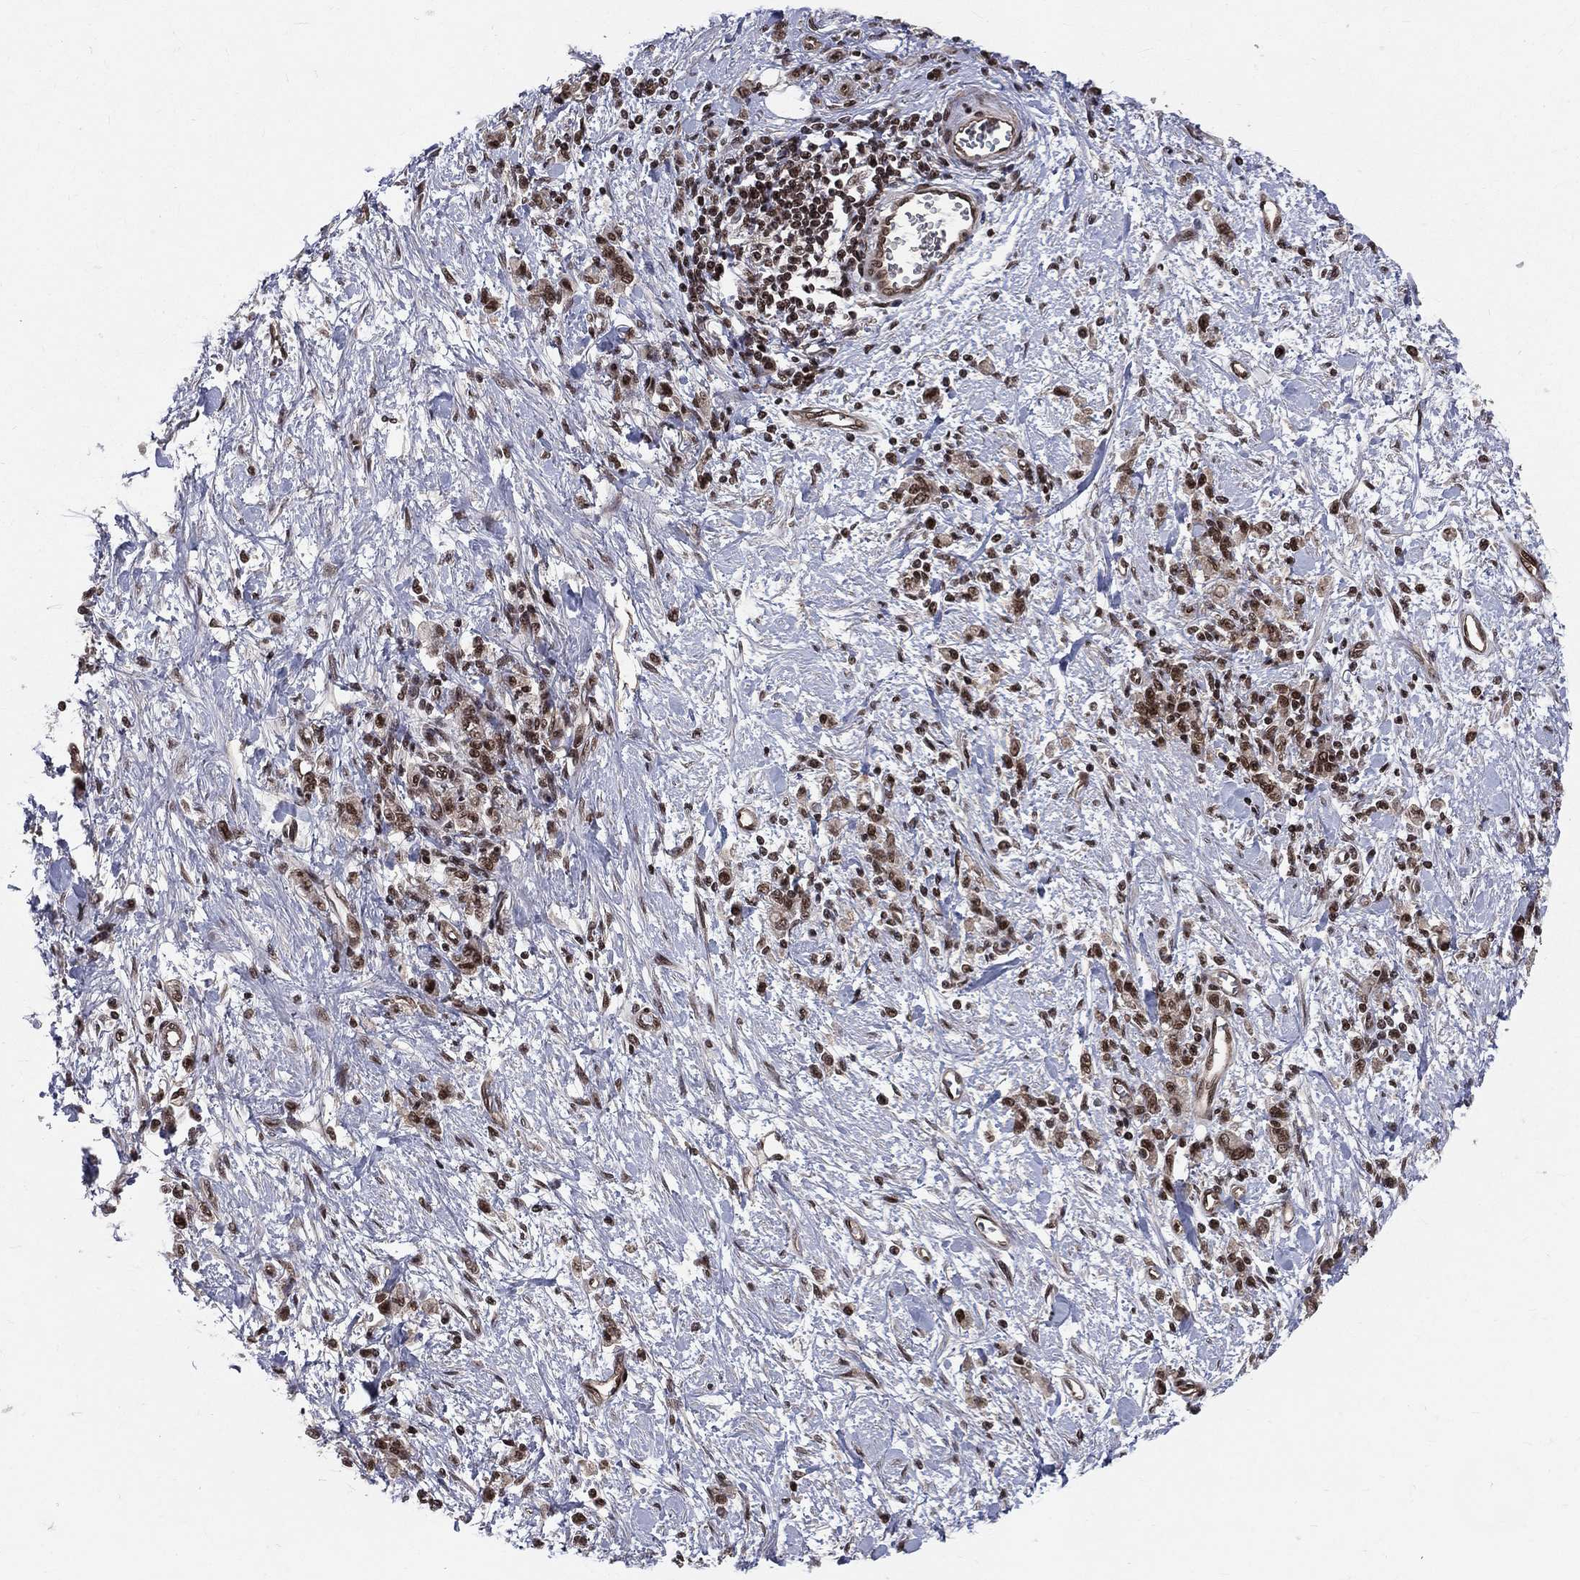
{"staining": {"intensity": "strong", "quantity": "25%-75%", "location": "nuclear"}, "tissue": "stomach cancer", "cell_type": "Tumor cells", "image_type": "cancer", "snomed": [{"axis": "morphology", "description": "Adenocarcinoma, NOS"}, {"axis": "topography", "description": "Stomach"}], "caption": "The micrograph exhibits staining of stomach cancer, revealing strong nuclear protein expression (brown color) within tumor cells. The protein of interest is stained brown, and the nuclei are stained in blue (DAB (3,3'-diaminobenzidine) IHC with brightfield microscopy, high magnification).", "gene": "SMC3", "patient": {"sex": "male", "age": 77}}